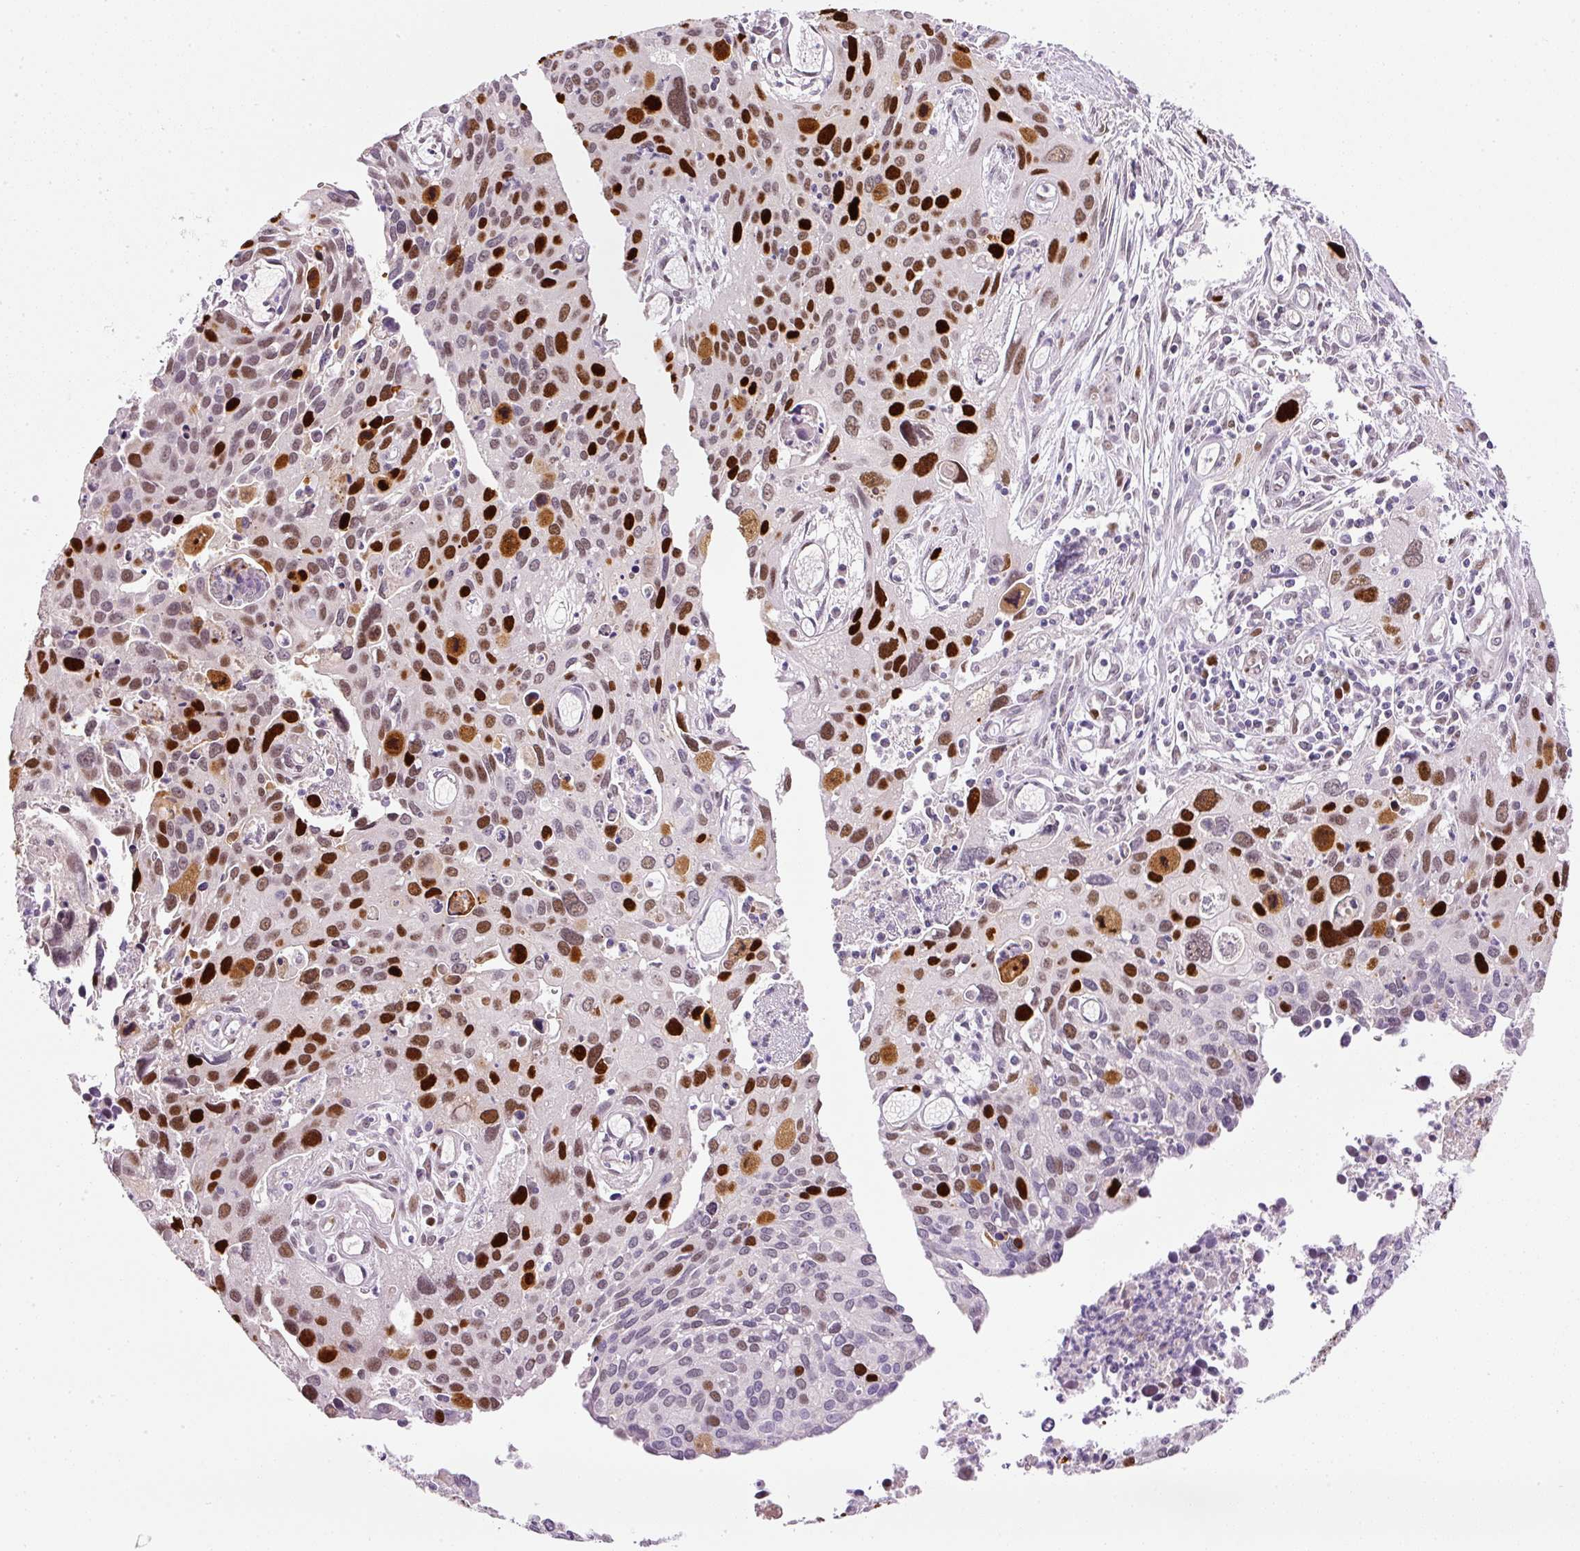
{"staining": {"intensity": "strong", "quantity": "25%-75%", "location": "nuclear"}, "tissue": "cervical cancer", "cell_type": "Tumor cells", "image_type": "cancer", "snomed": [{"axis": "morphology", "description": "Squamous cell carcinoma, NOS"}, {"axis": "topography", "description": "Cervix"}], "caption": "Immunohistochemical staining of human cervical squamous cell carcinoma reveals high levels of strong nuclear protein staining in about 25%-75% of tumor cells. The staining was performed using DAB (3,3'-diaminobenzidine), with brown indicating positive protein expression. Nuclei are stained blue with hematoxylin.", "gene": "KPNA2", "patient": {"sex": "female", "age": 55}}